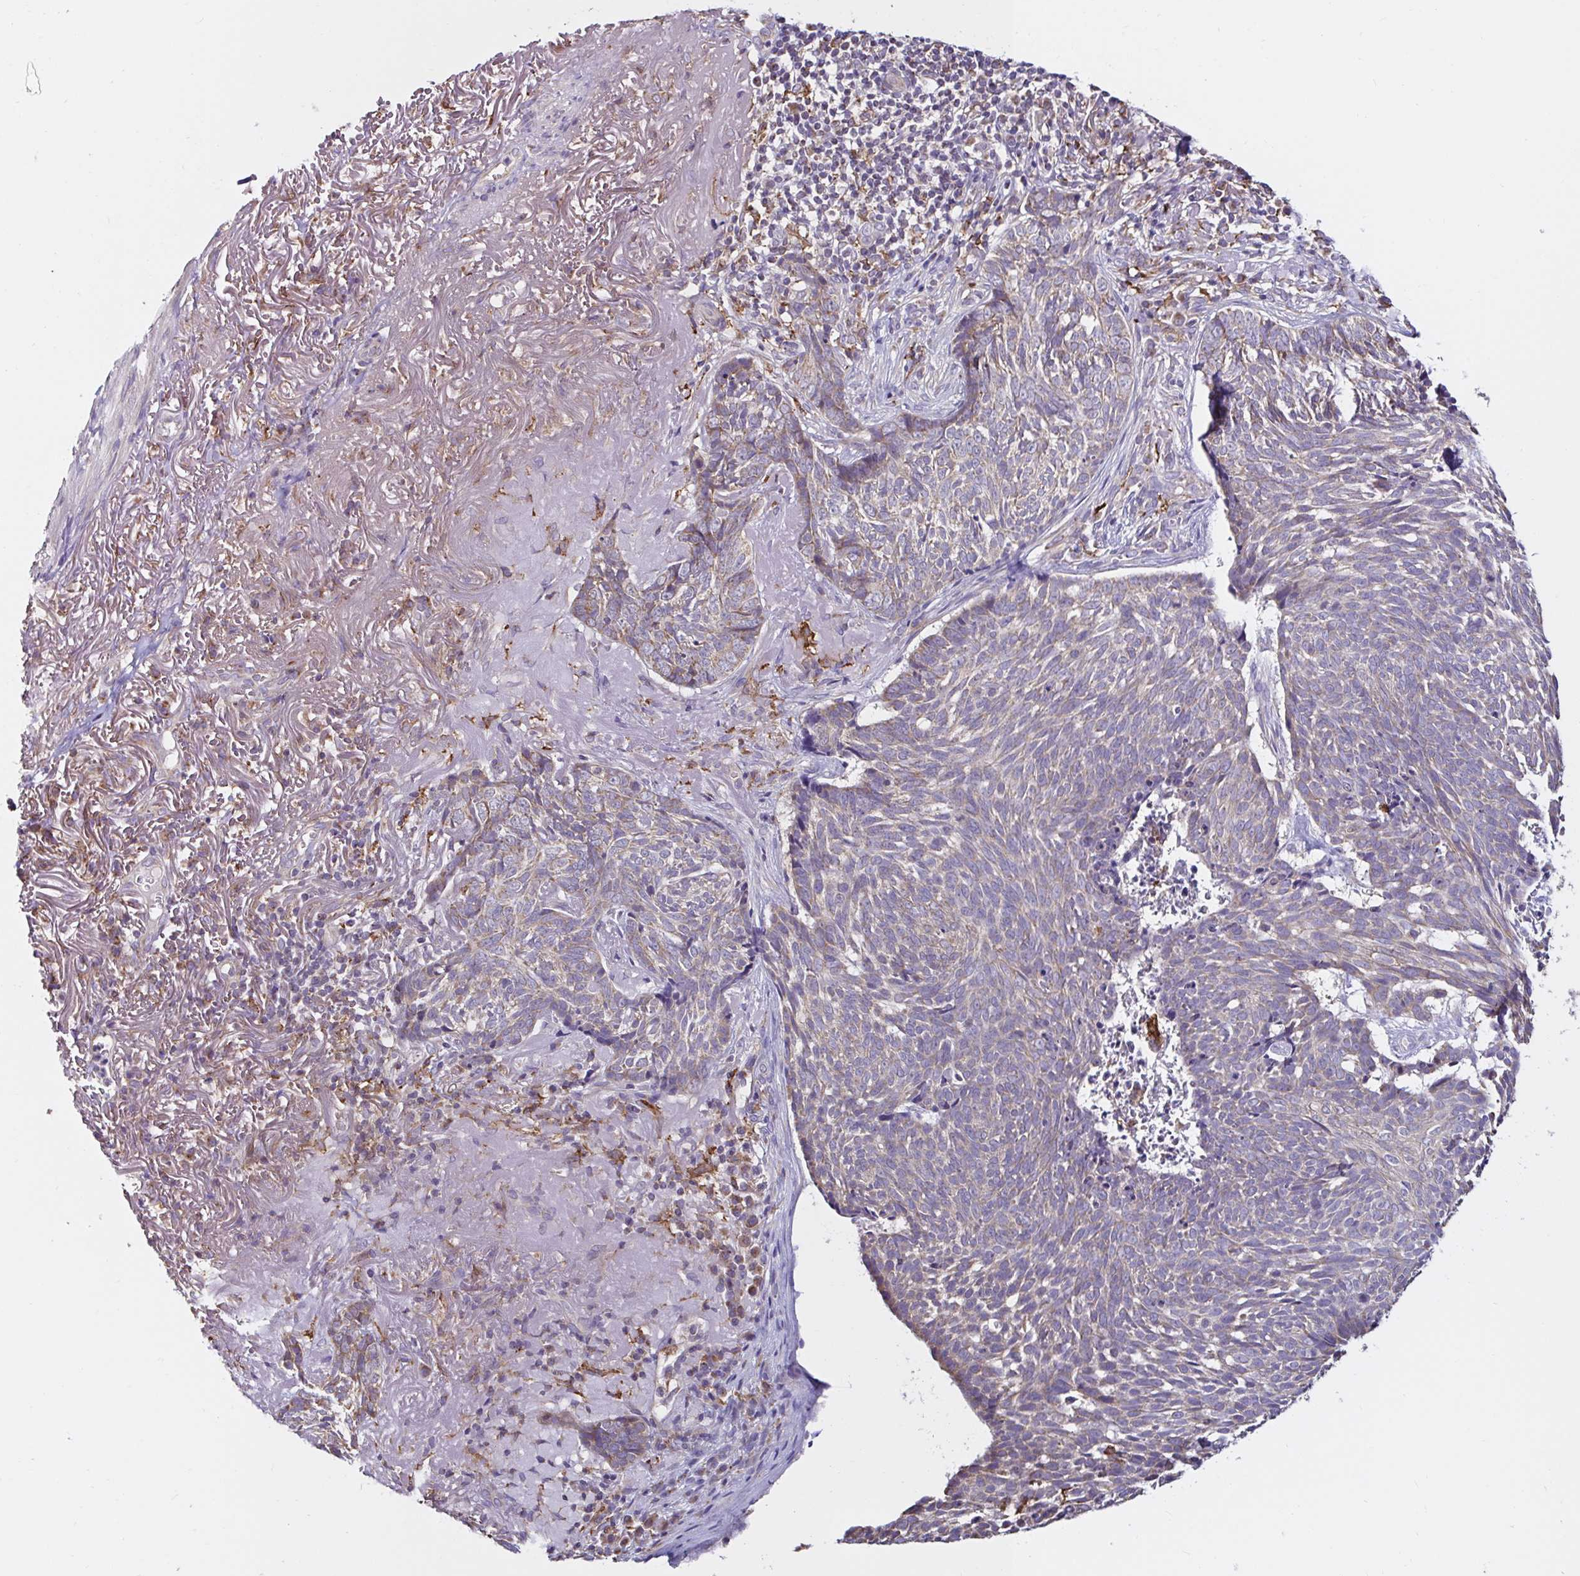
{"staining": {"intensity": "weak", "quantity": "25%-75%", "location": "cytoplasmic/membranous"}, "tissue": "skin cancer", "cell_type": "Tumor cells", "image_type": "cancer", "snomed": [{"axis": "morphology", "description": "Basal cell carcinoma"}, {"axis": "topography", "description": "Skin"}, {"axis": "topography", "description": "Skin of face"}], "caption": "A photomicrograph of human basal cell carcinoma (skin) stained for a protein shows weak cytoplasmic/membranous brown staining in tumor cells.", "gene": "MSR1", "patient": {"sex": "female", "age": 95}}